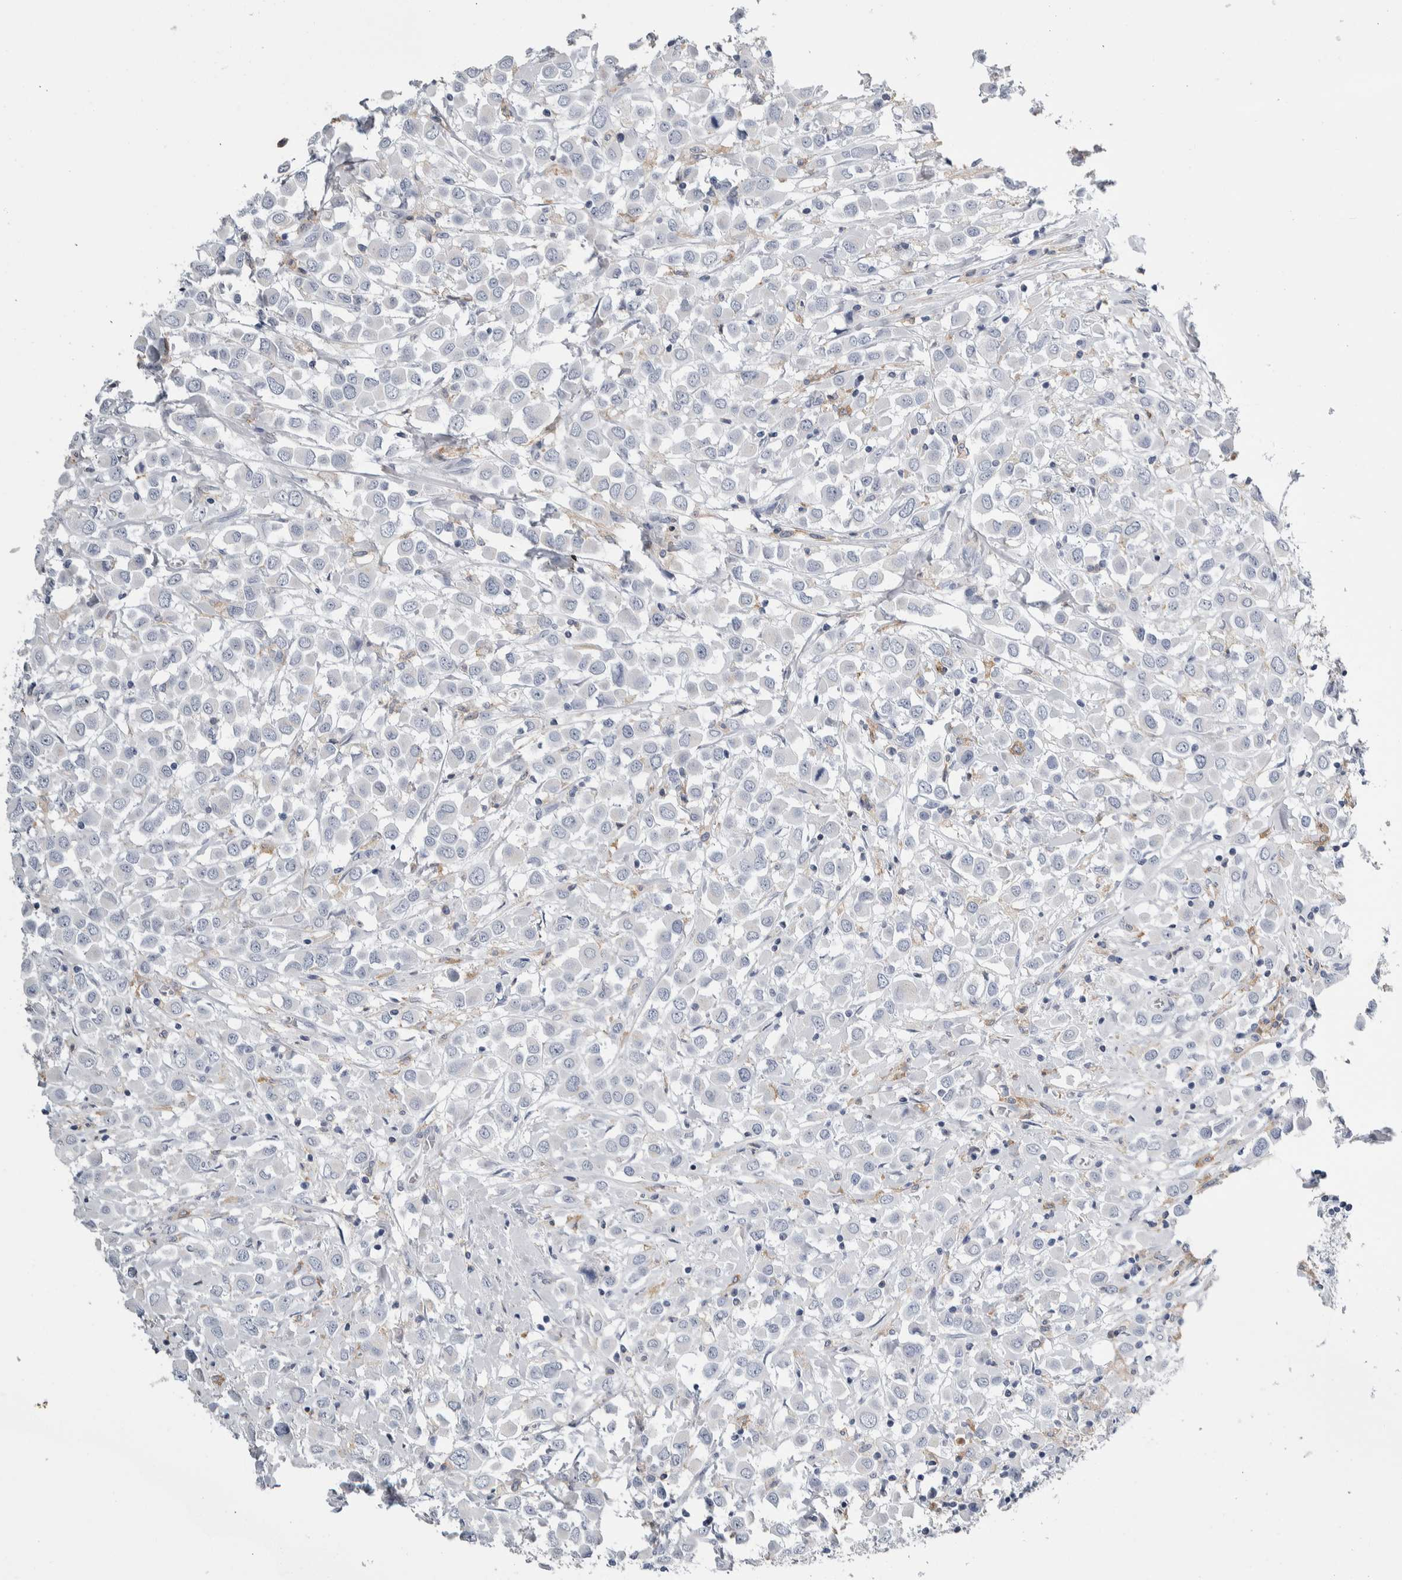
{"staining": {"intensity": "negative", "quantity": "none", "location": "none"}, "tissue": "breast cancer", "cell_type": "Tumor cells", "image_type": "cancer", "snomed": [{"axis": "morphology", "description": "Duct carcinoma"}, {"axis": "topography", "description": "Breast"}], "caption": "Immunohistochemical staining of human breast cancer (infiltrating ductal carcinoma) displays no significant positivity in tumor cells.", "gene": "SKAP2", "patient": {"sex": "female", "age": 61}}